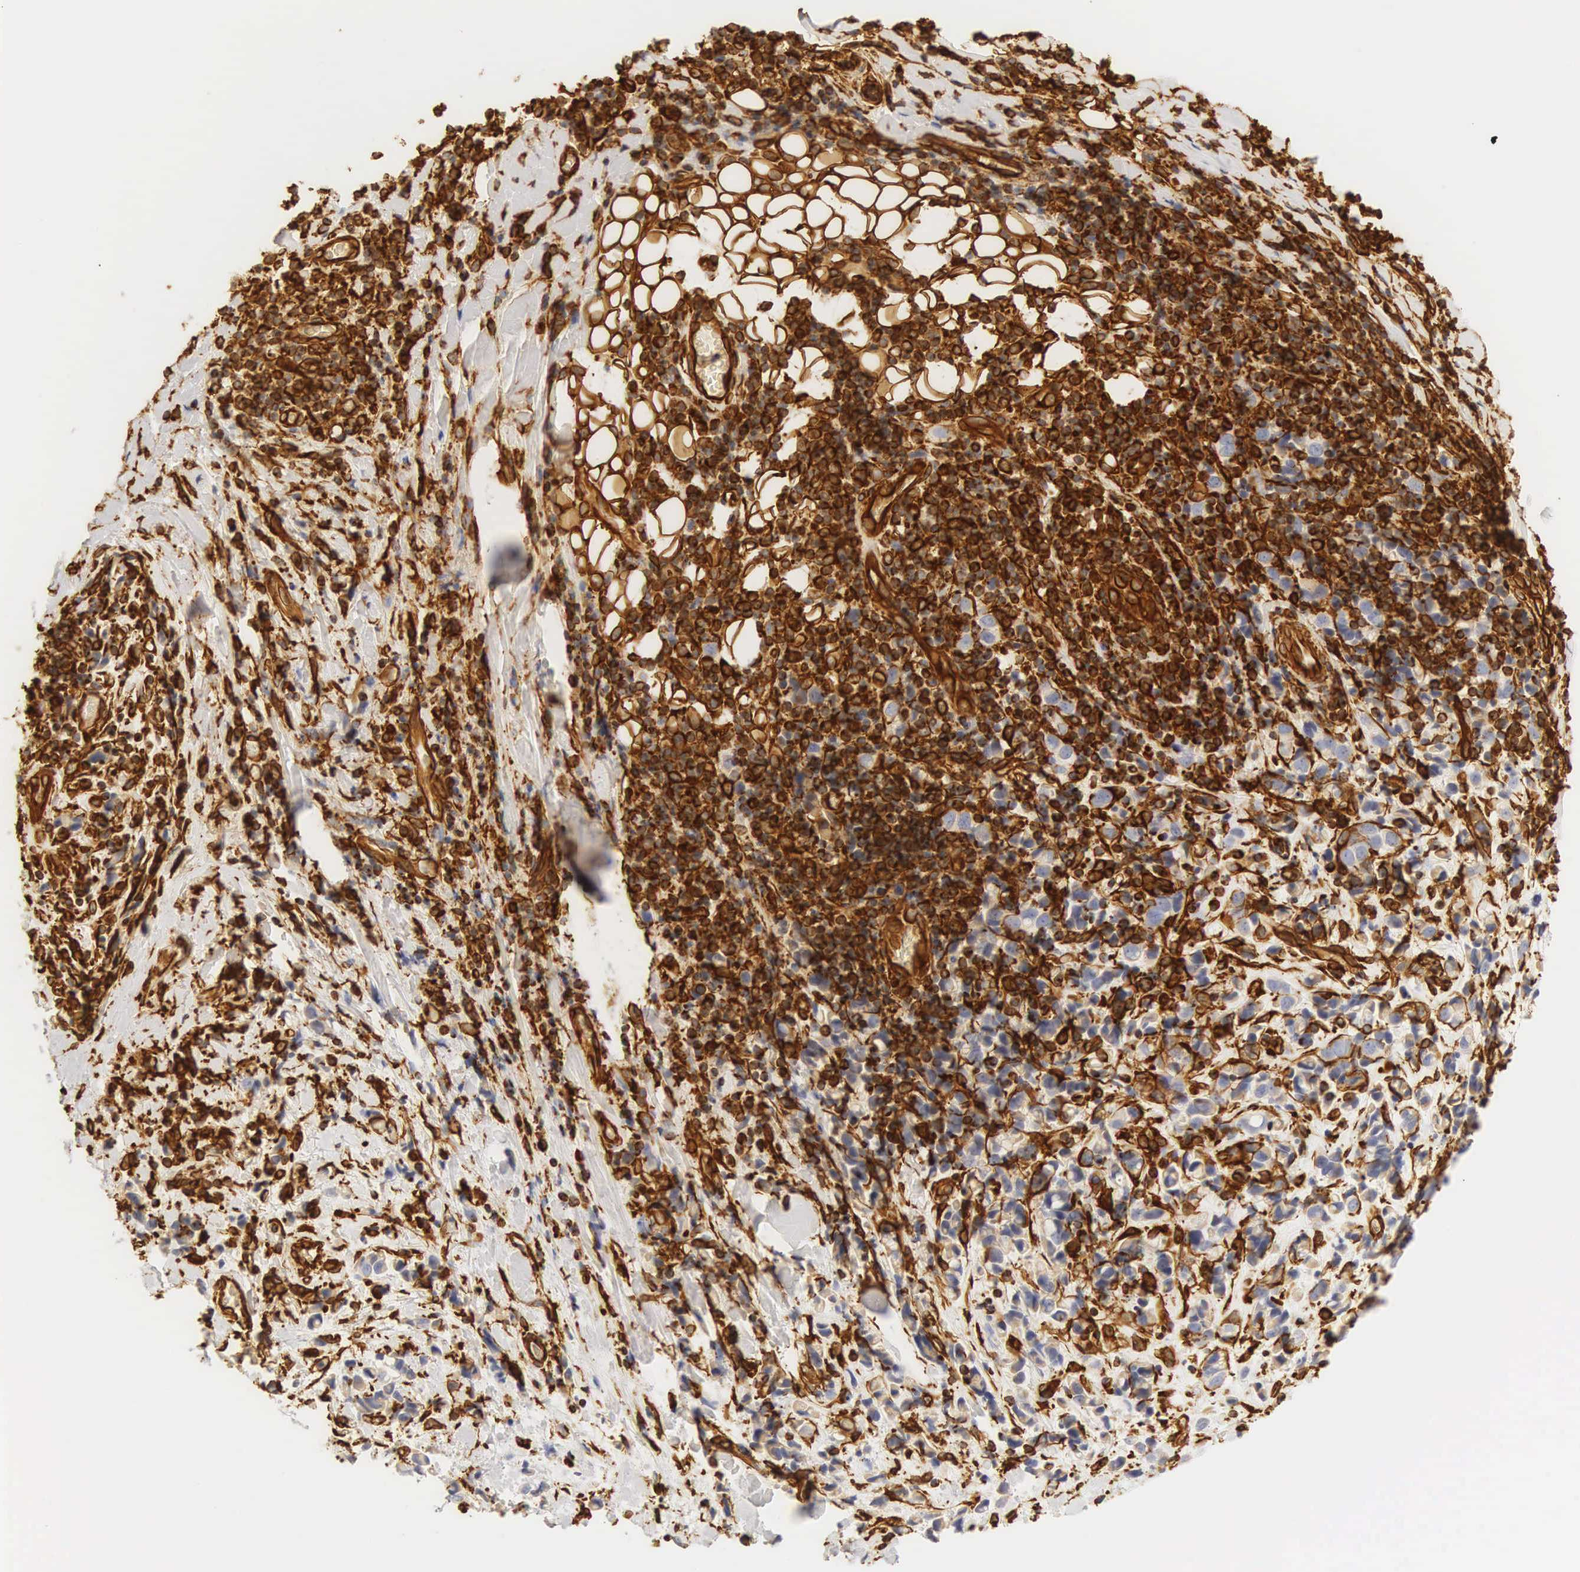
{"staining": {"intensity": "negative", "quantity": "none", "location": "none"}, "tissue": "breast cancer", "cell_type": "Tumor cells", "image_type": "cancer", "snomed": [{"axis": "morphology", "description": "Lobular carcinoma"}, {"axis": "topography", "description": "Breast"}], "caption": "The immunohistochemistry (IHC) image has no significant positivity in tumor cells of lobular carcinoma (breast) tissue.", "gene": "VIM", "patient": {"sex": "female", "age": 57}}